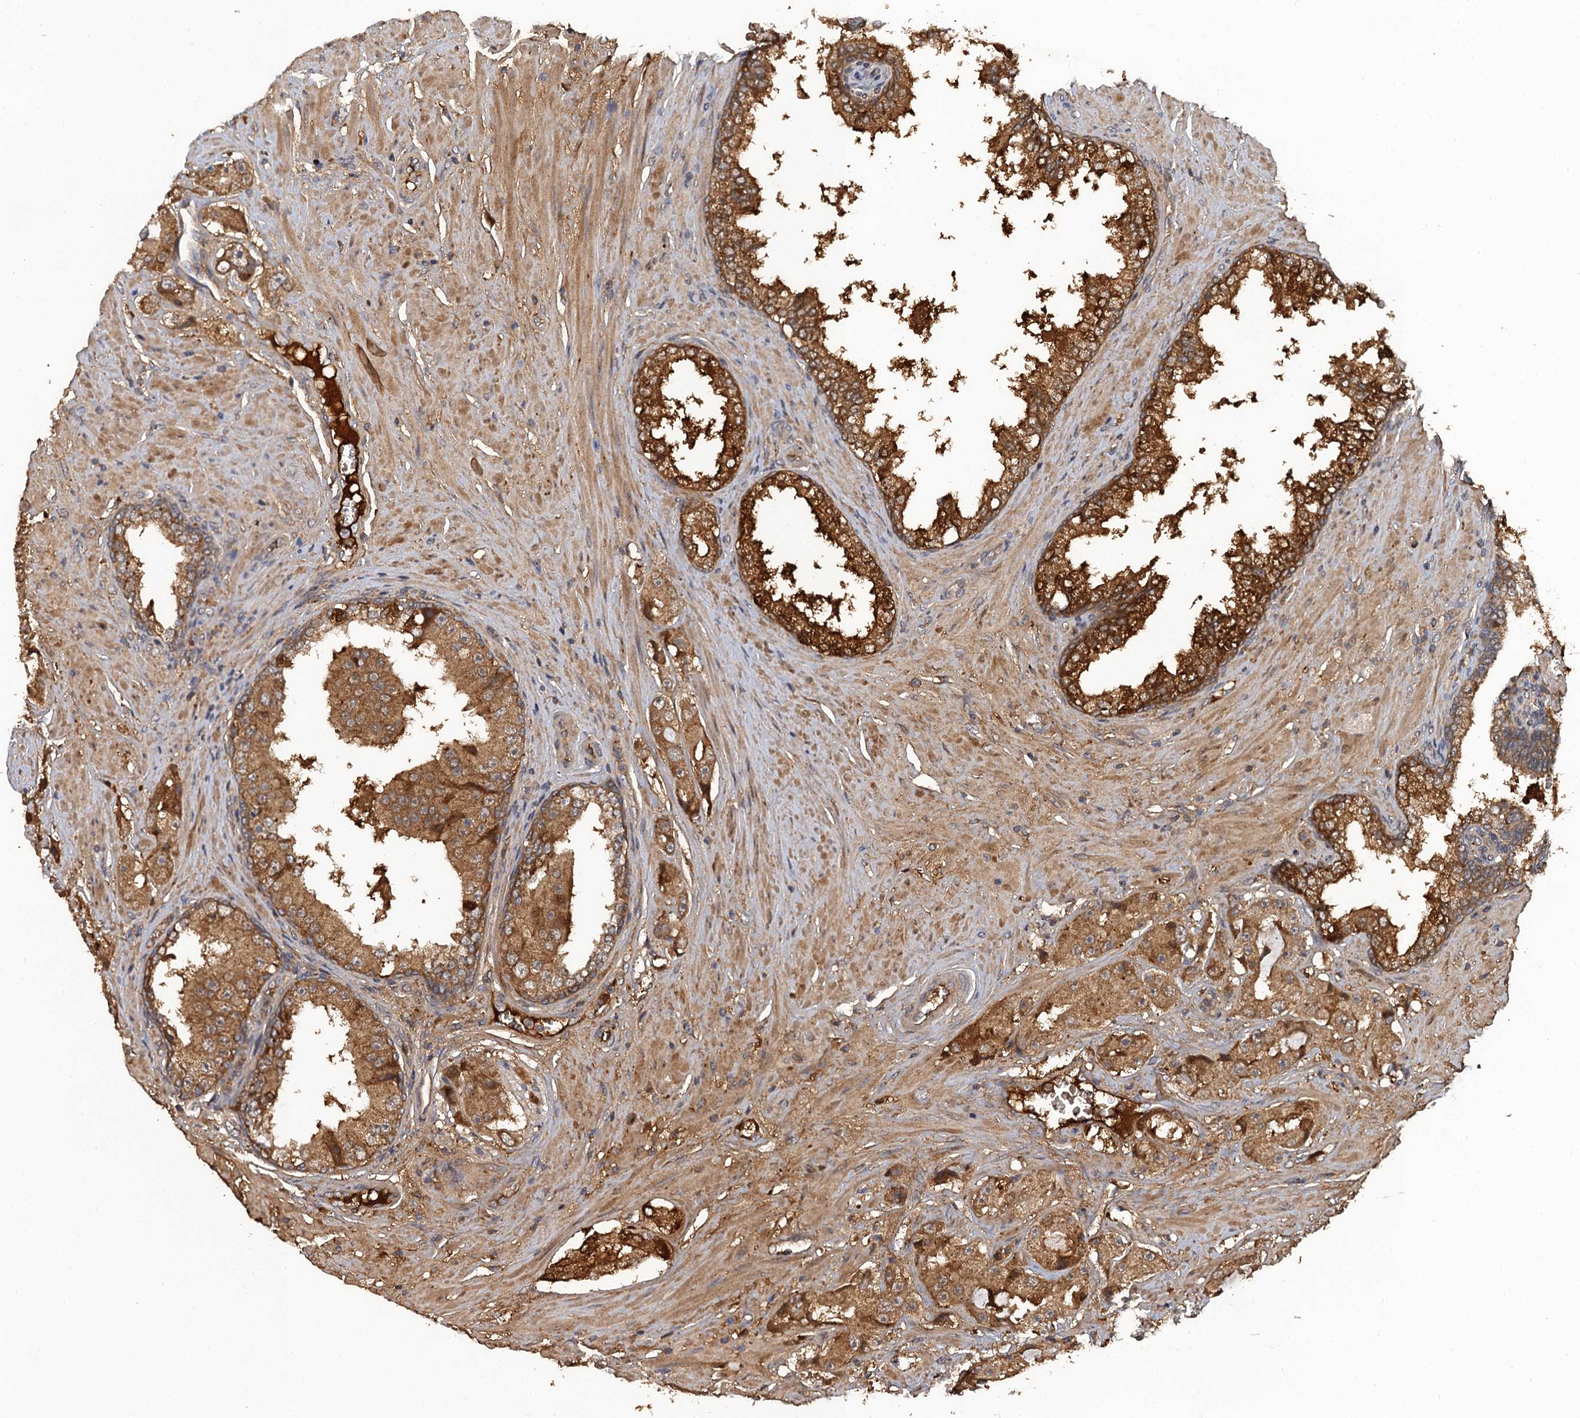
{"staining": {"intensity": "moderate", "quantity": ">75%", "location": "cytoplasmic/membranous"}, "tissue": "prostate cancer", "cell_type": "Tumor cells", "image_type": "cancer", "snomed": [{"axis": "morphology", "description": "Adenocarcinoma, High grade"}, {"axis": "topography", "description": "Prostate"}], "caption": "Protein expression analysis of high-grade adenocarcinoma (prostate) reveals moderate cytoplasmic/membranous expression in about >75% of tumor cells.", "gene": "HAPLN3", "patient": {"sex": "male", "age": 73}}